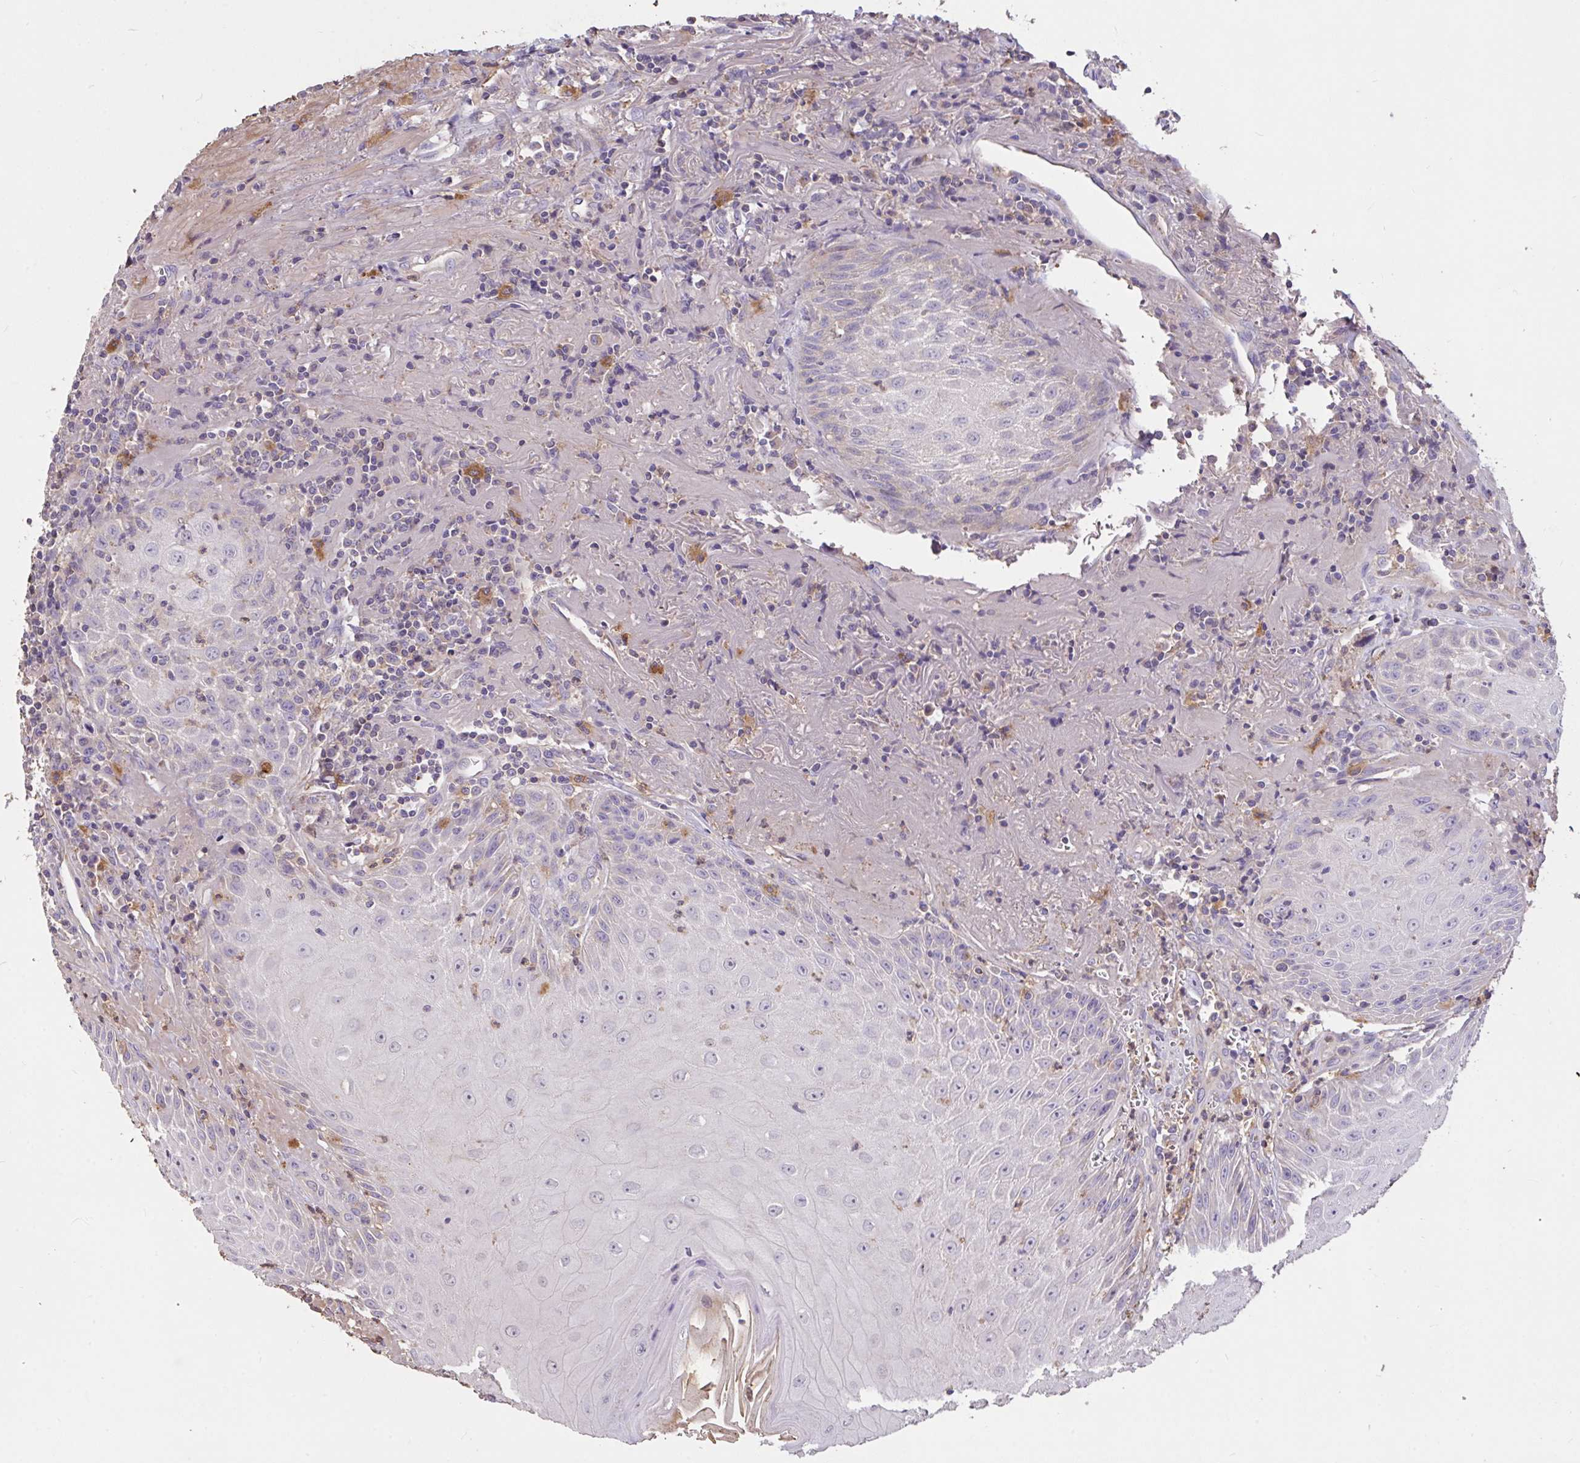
{"staining": {"intensity": "negative", "quantity": "none", "location": "none"}, "tissue": "head and neck cancer", "cell_type": "Tumor cells", "image_type": "cancer", "snomed": [{"axis": "morphology", "description": "Normal tissue, NOS"}, {"axis": "morphology", "description": "Squamous cell carcinoma, NOS"}, {"axis": "topography", "description": "Oral tissue"}, {"axis": "topography", "description": "Head-Neck"}], "caption": "DAB immunohistochemical staining of head and neck cancer (squamous cell carcinoma) demonstrates no significant positivity in tumor cells.", "gene": "FCER1A", "patient": {"sex": "female", "age": 70}}